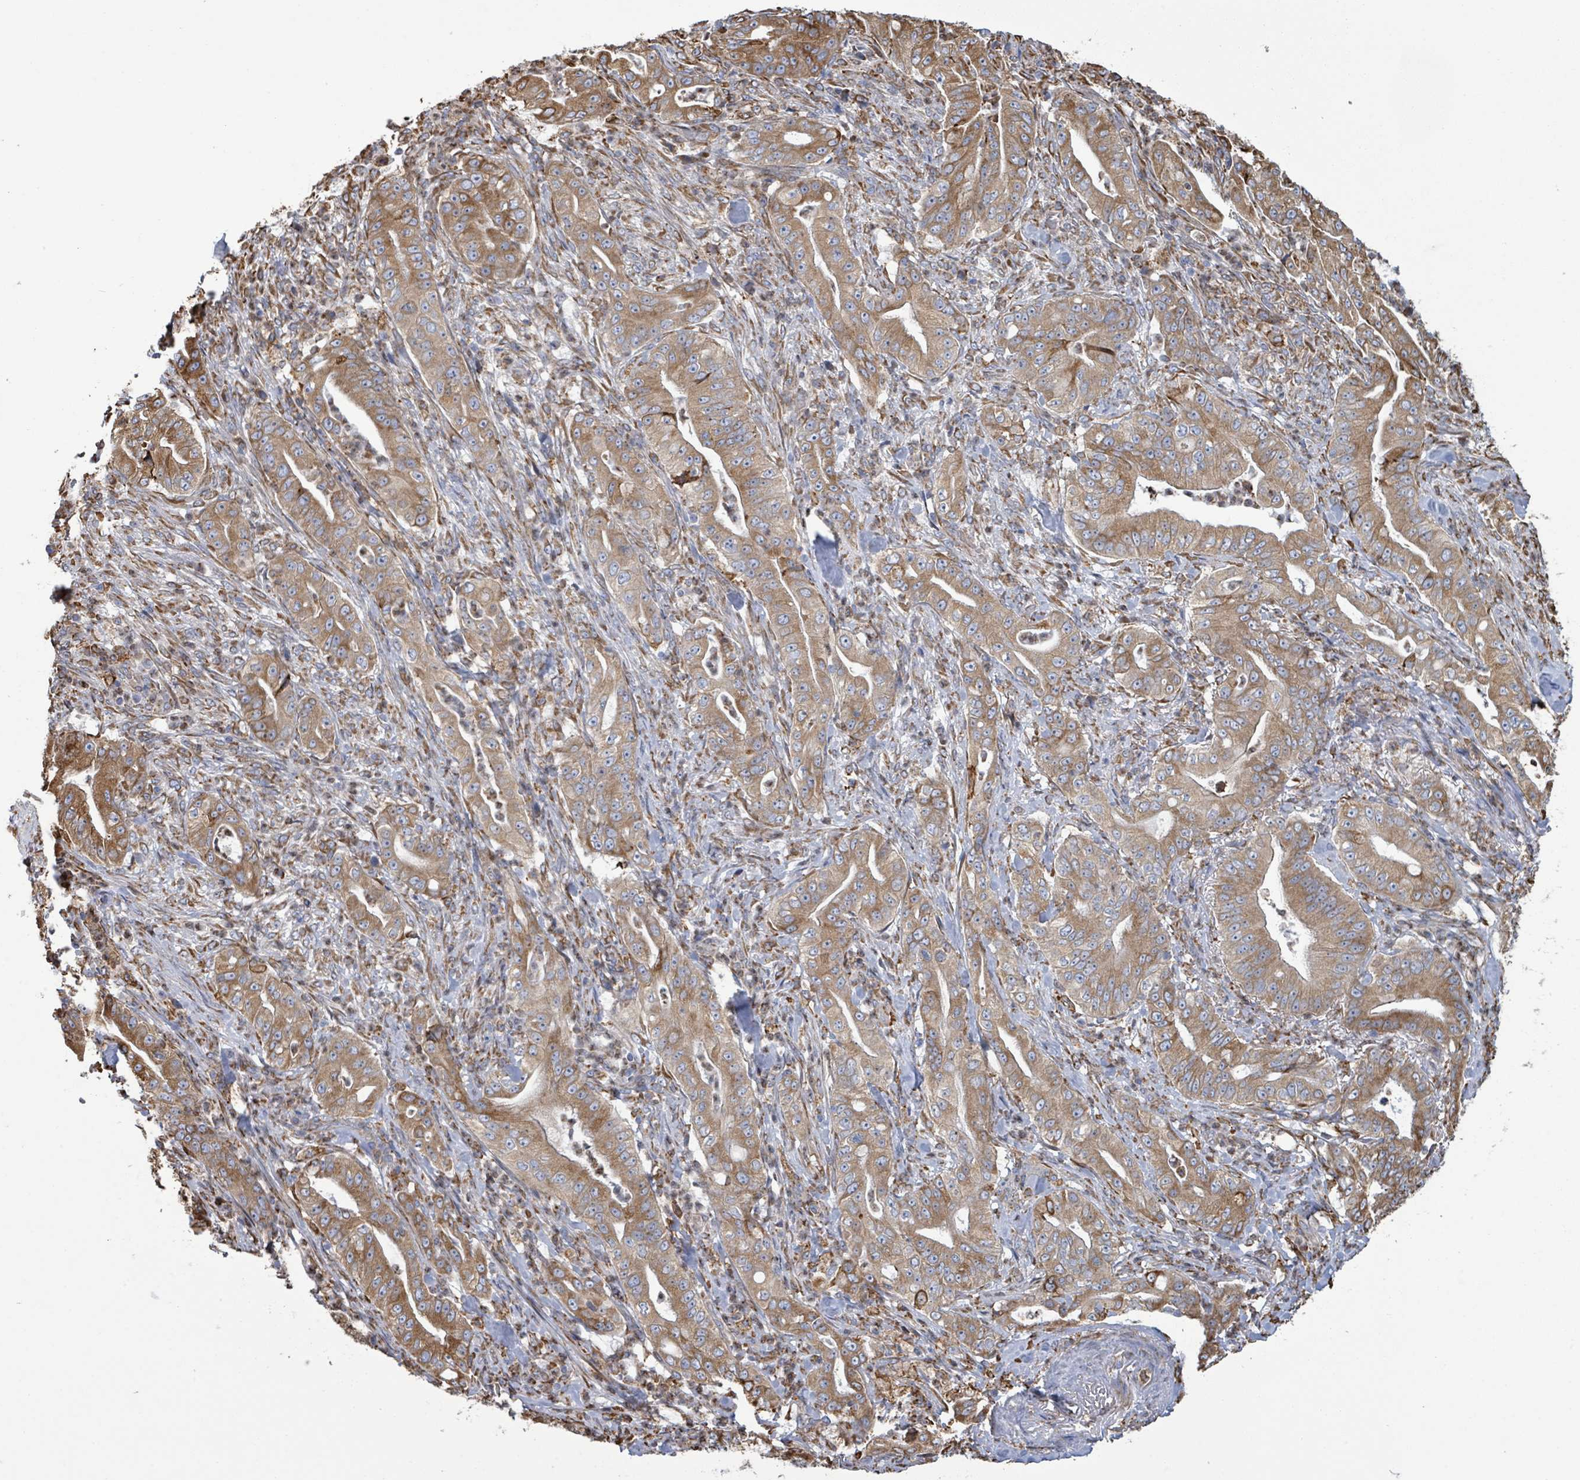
{"staining": {"intensity": "moderate", "quantity": ">75%", "location": "cytoplasmic/membranous"}, "tissue": "pancreatic cancer", "cell_type": "Tumor cells", "image_type": "cancer", "snomed": [{"axis": "morphology", "description": "Adenocarcinoma, NOS"}, {"axis": "topography", "description": "Pancreas"}], "caption": "Brown immunohistochemical staining in human adenocarcinoma (pancreatic) displays moderate cytoplasmic/membranous staining in approximately >75% of tumor cells.", "gene": "RFPL4A", "patient": {"sex": "male", "age": 71}}